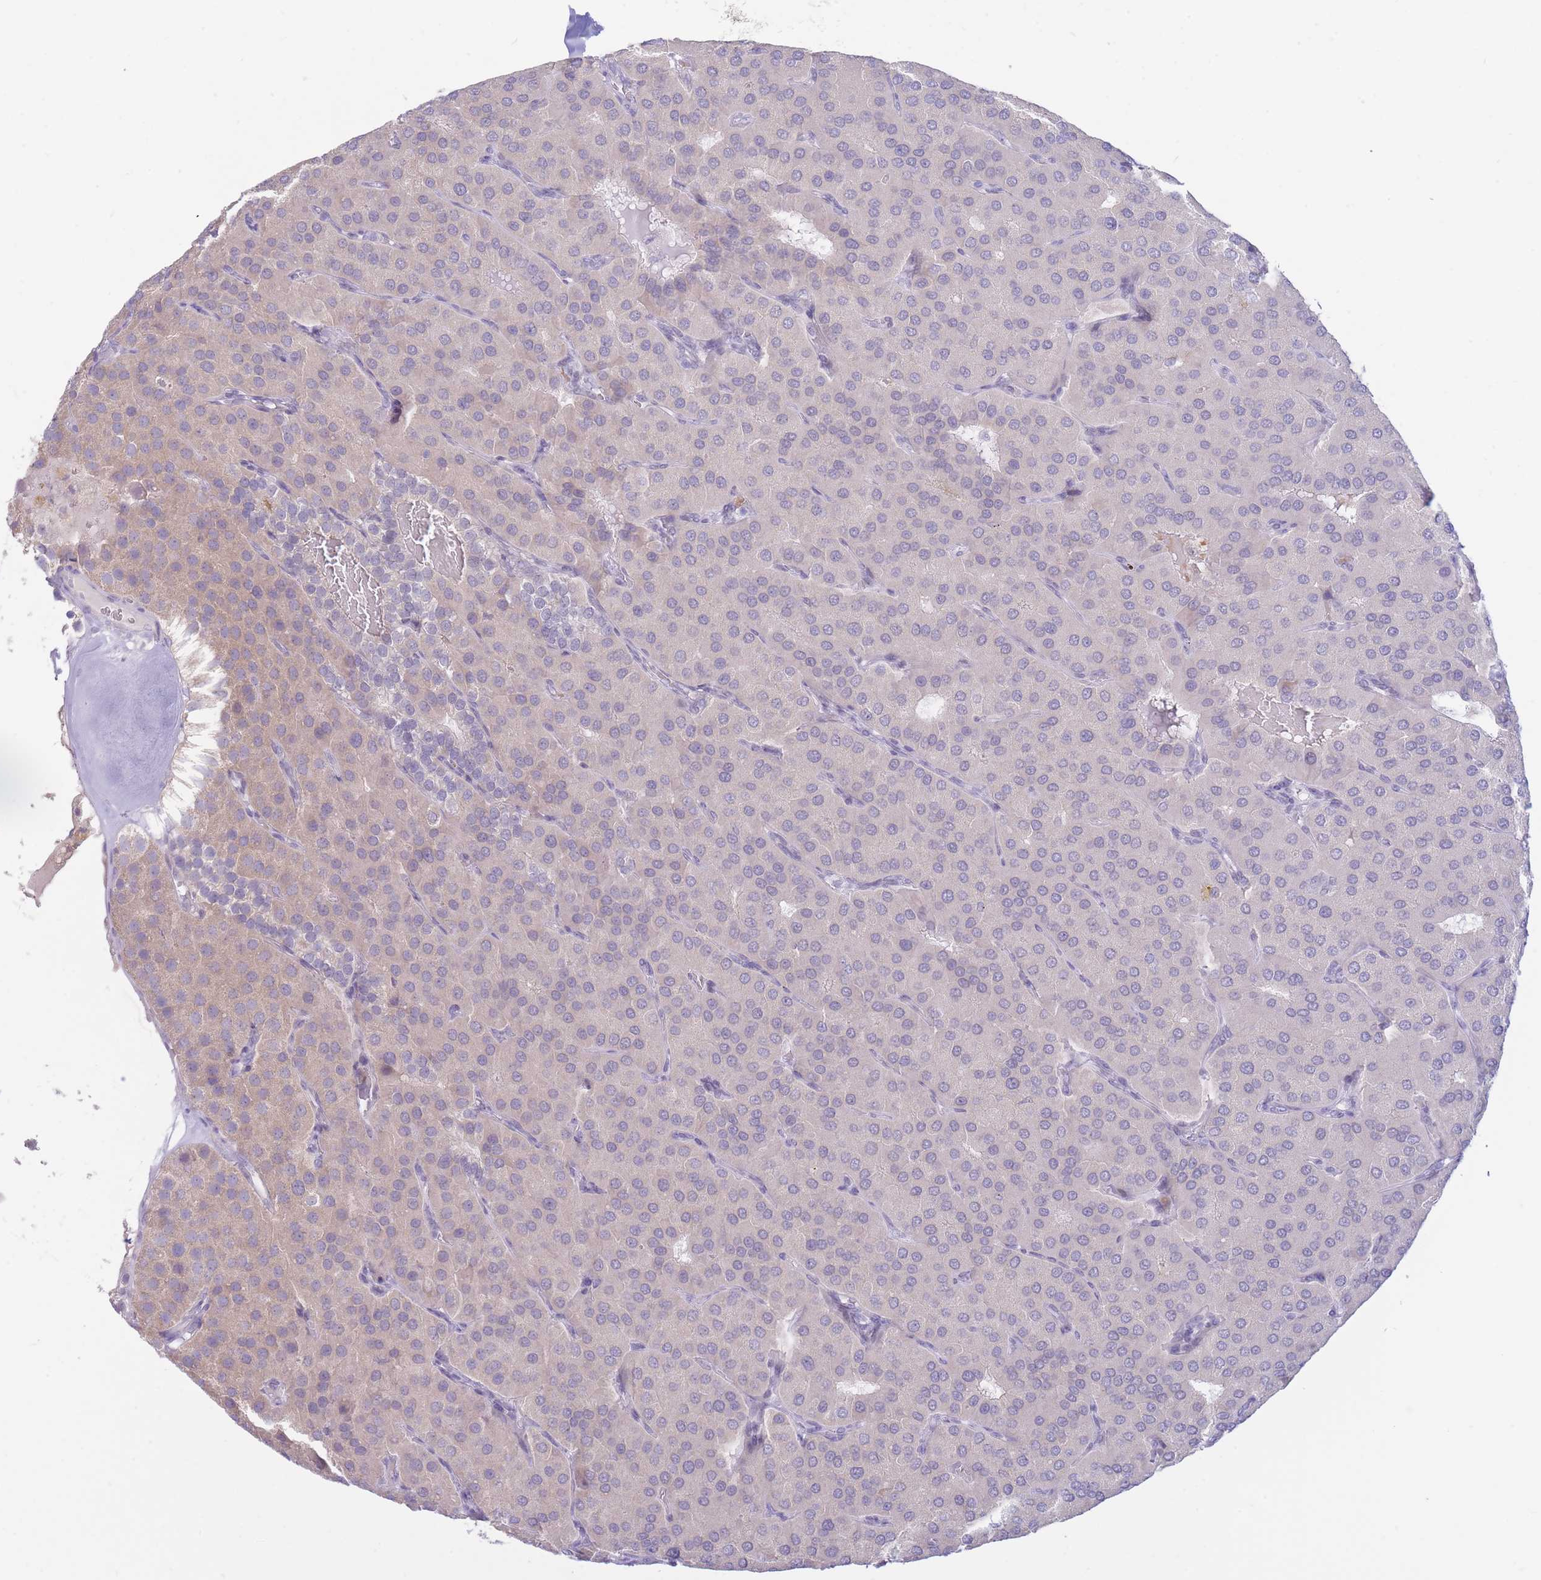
{"staining": {"intensity": "negative", "quantity": "none", "location": "none"}, "tissue": "parathyroid gland", "cell_type": "Glandular cells", "image_type": "normal", "snomed": [{"axis": "morphology", "description": "Normal tissue, NOS"}, {"axis": "morphology", "description": "Adenoma, NOS"}, {"axis": "topography", "description": "Parathyroid gland"}], "caption": "Photomicrograph shows no protein staining in glandular cells of benign parathyroid gland.", "gene": "FBXO46", "patient": {"sex": "female", "age": 86}}